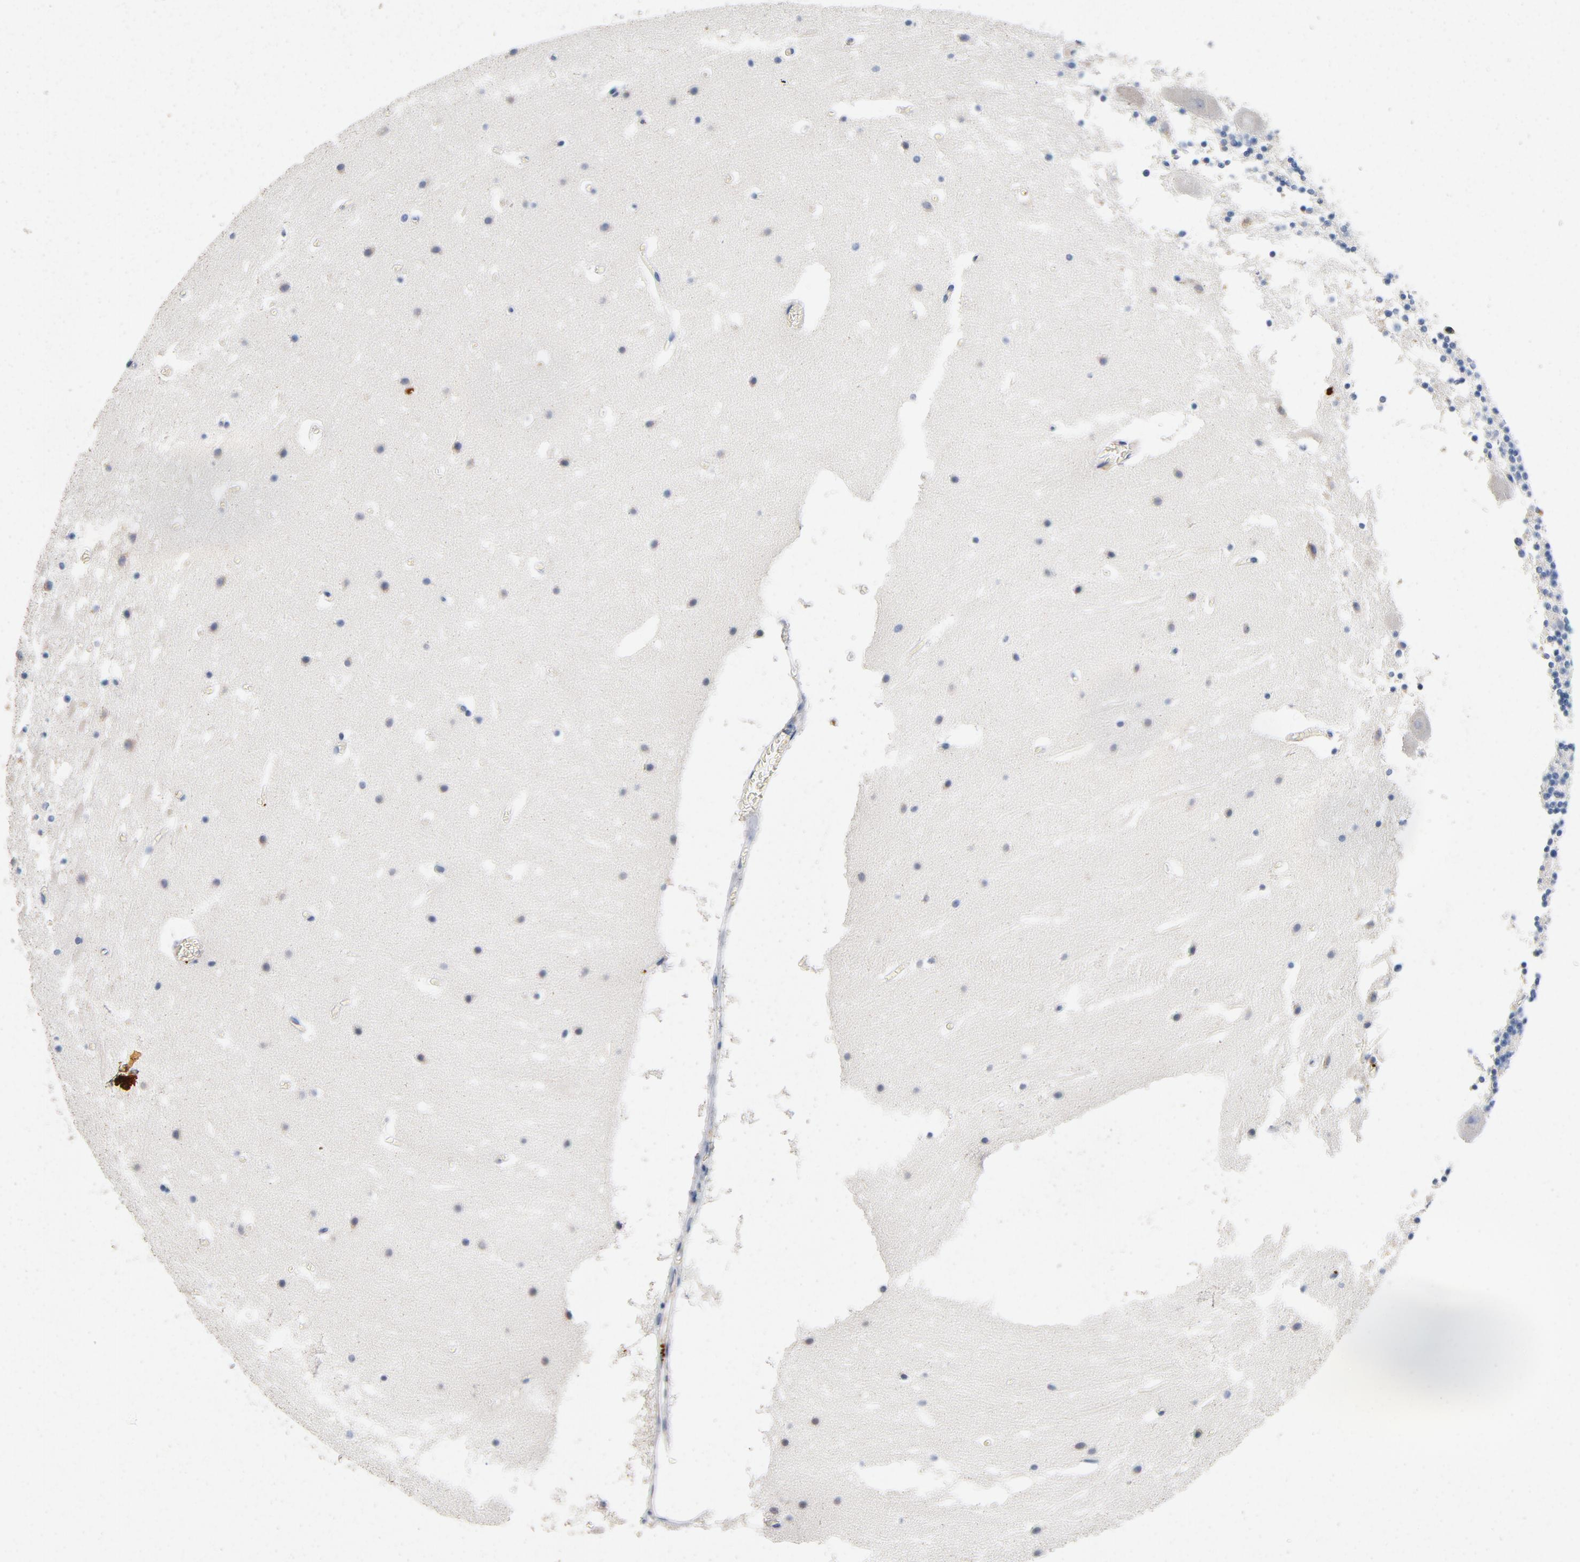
{"staining": {"intensity": "negative", "quantity": "none", "location": "none"}, "tissue": "cerebellum", "cell_type": "Cells in granular layer", "image_type": "normal", "snomed": [{"axis": "morphology", "description": "Normal tissue, NOS"}, {"axis": "topography", "description": "Cerebellum"}], "caption": "The immunohistochemistry micrograph has no significant positivity in cells in granular layer of cerebellum. (Immunohistochemistry (ihc), brightfield microscopy, high magnification).", "gene": "LMAN2", "patient": {"sex": "male", "age": 45}}